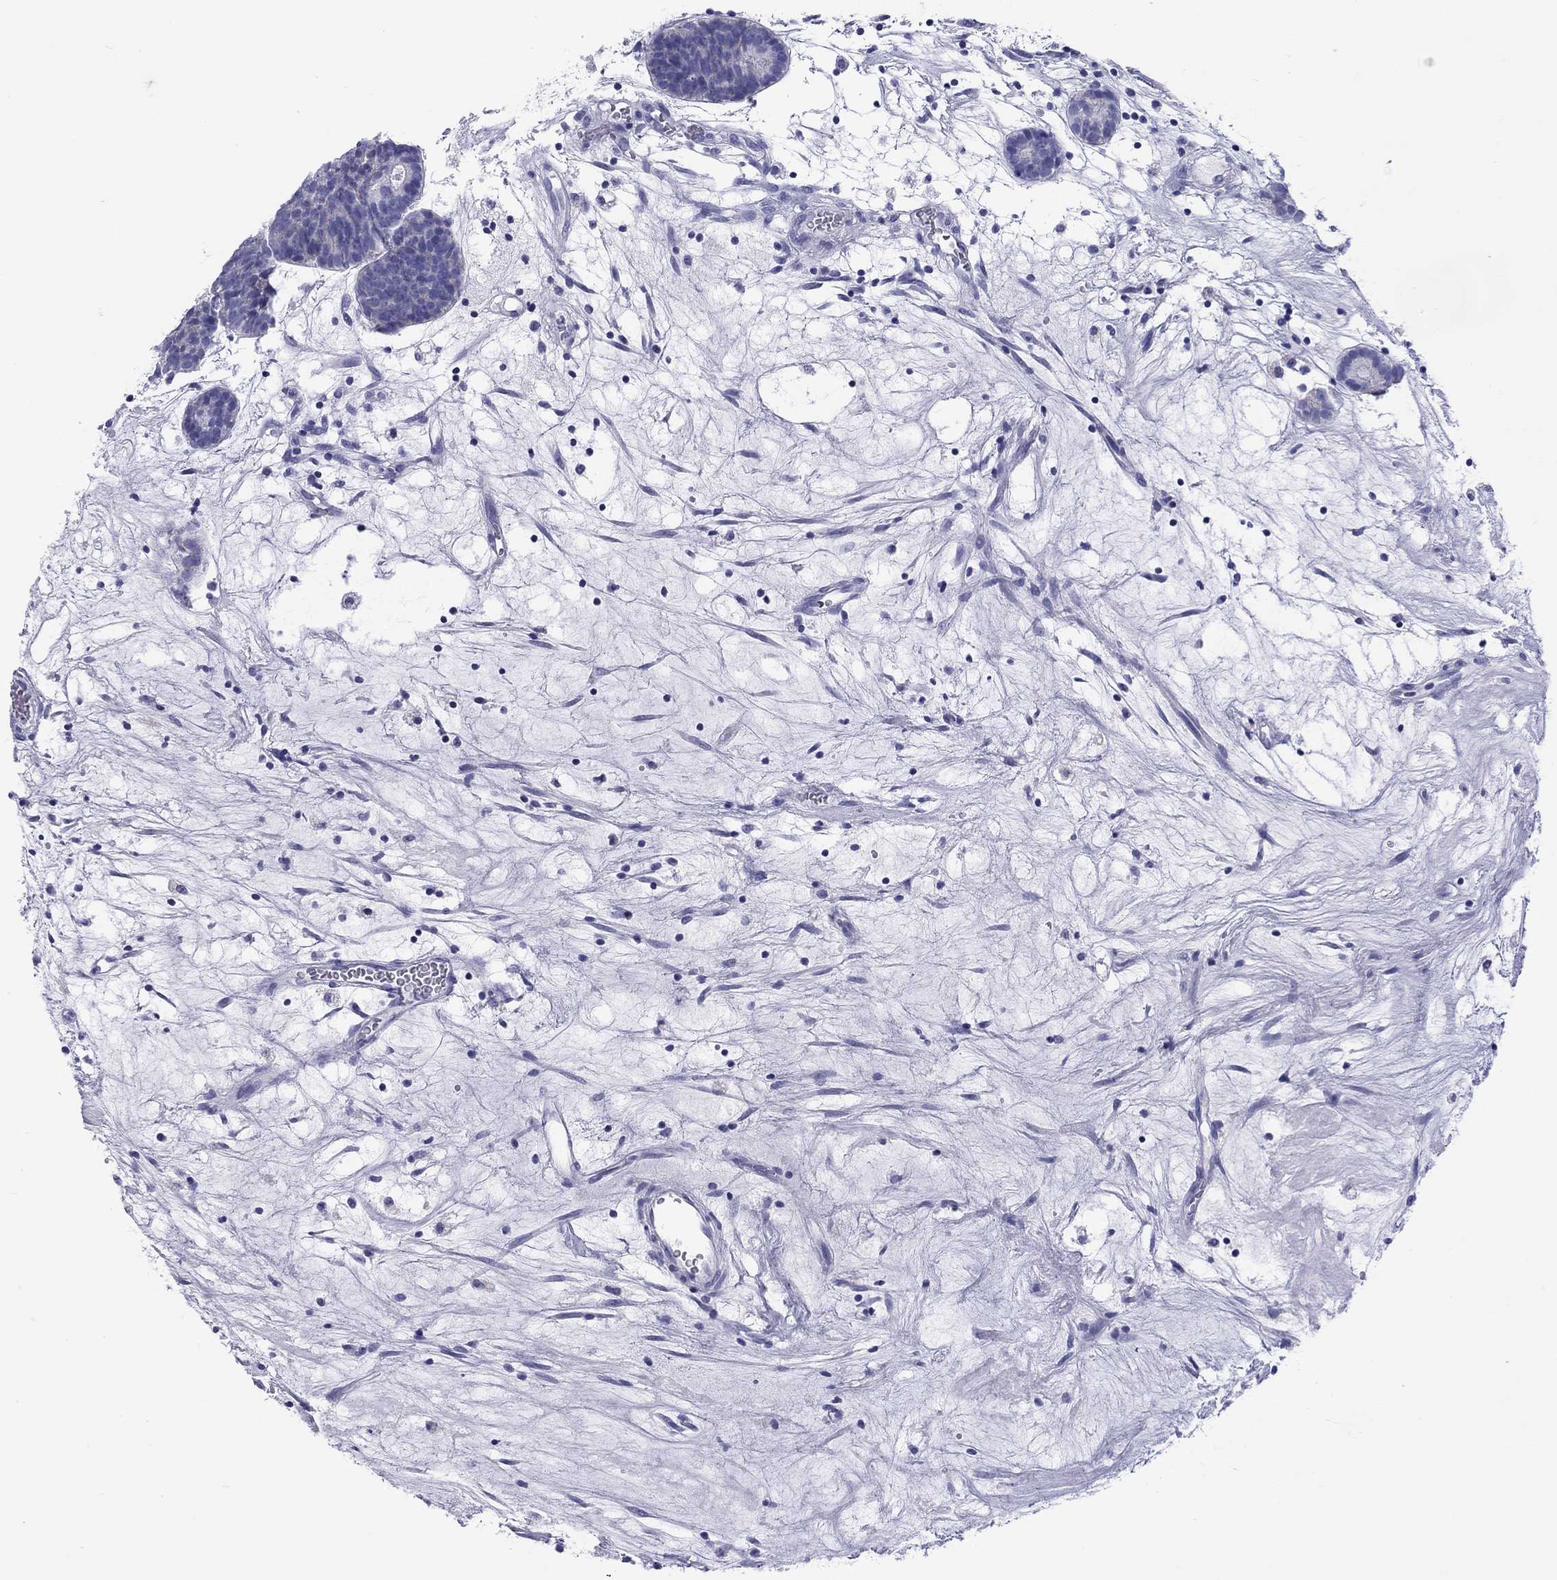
{"staining": {"intensity": "negative", "quantity": "none", "location": "none"}, "tissue": "head and neck cancer", "cell_type": "Tumor cells", "image_type": "cancer", "snomed": [{"axis": "morphology", "description": "Adenocarcinoma, NOS"}, {"axis": "topography", "description": "Head-Neck"}], "caption": "Tumor cells are negative for brown protein staining in head and neck cancer.", "gene": "DPY19L2", "patient": {"sex": "female", "age": 81}}